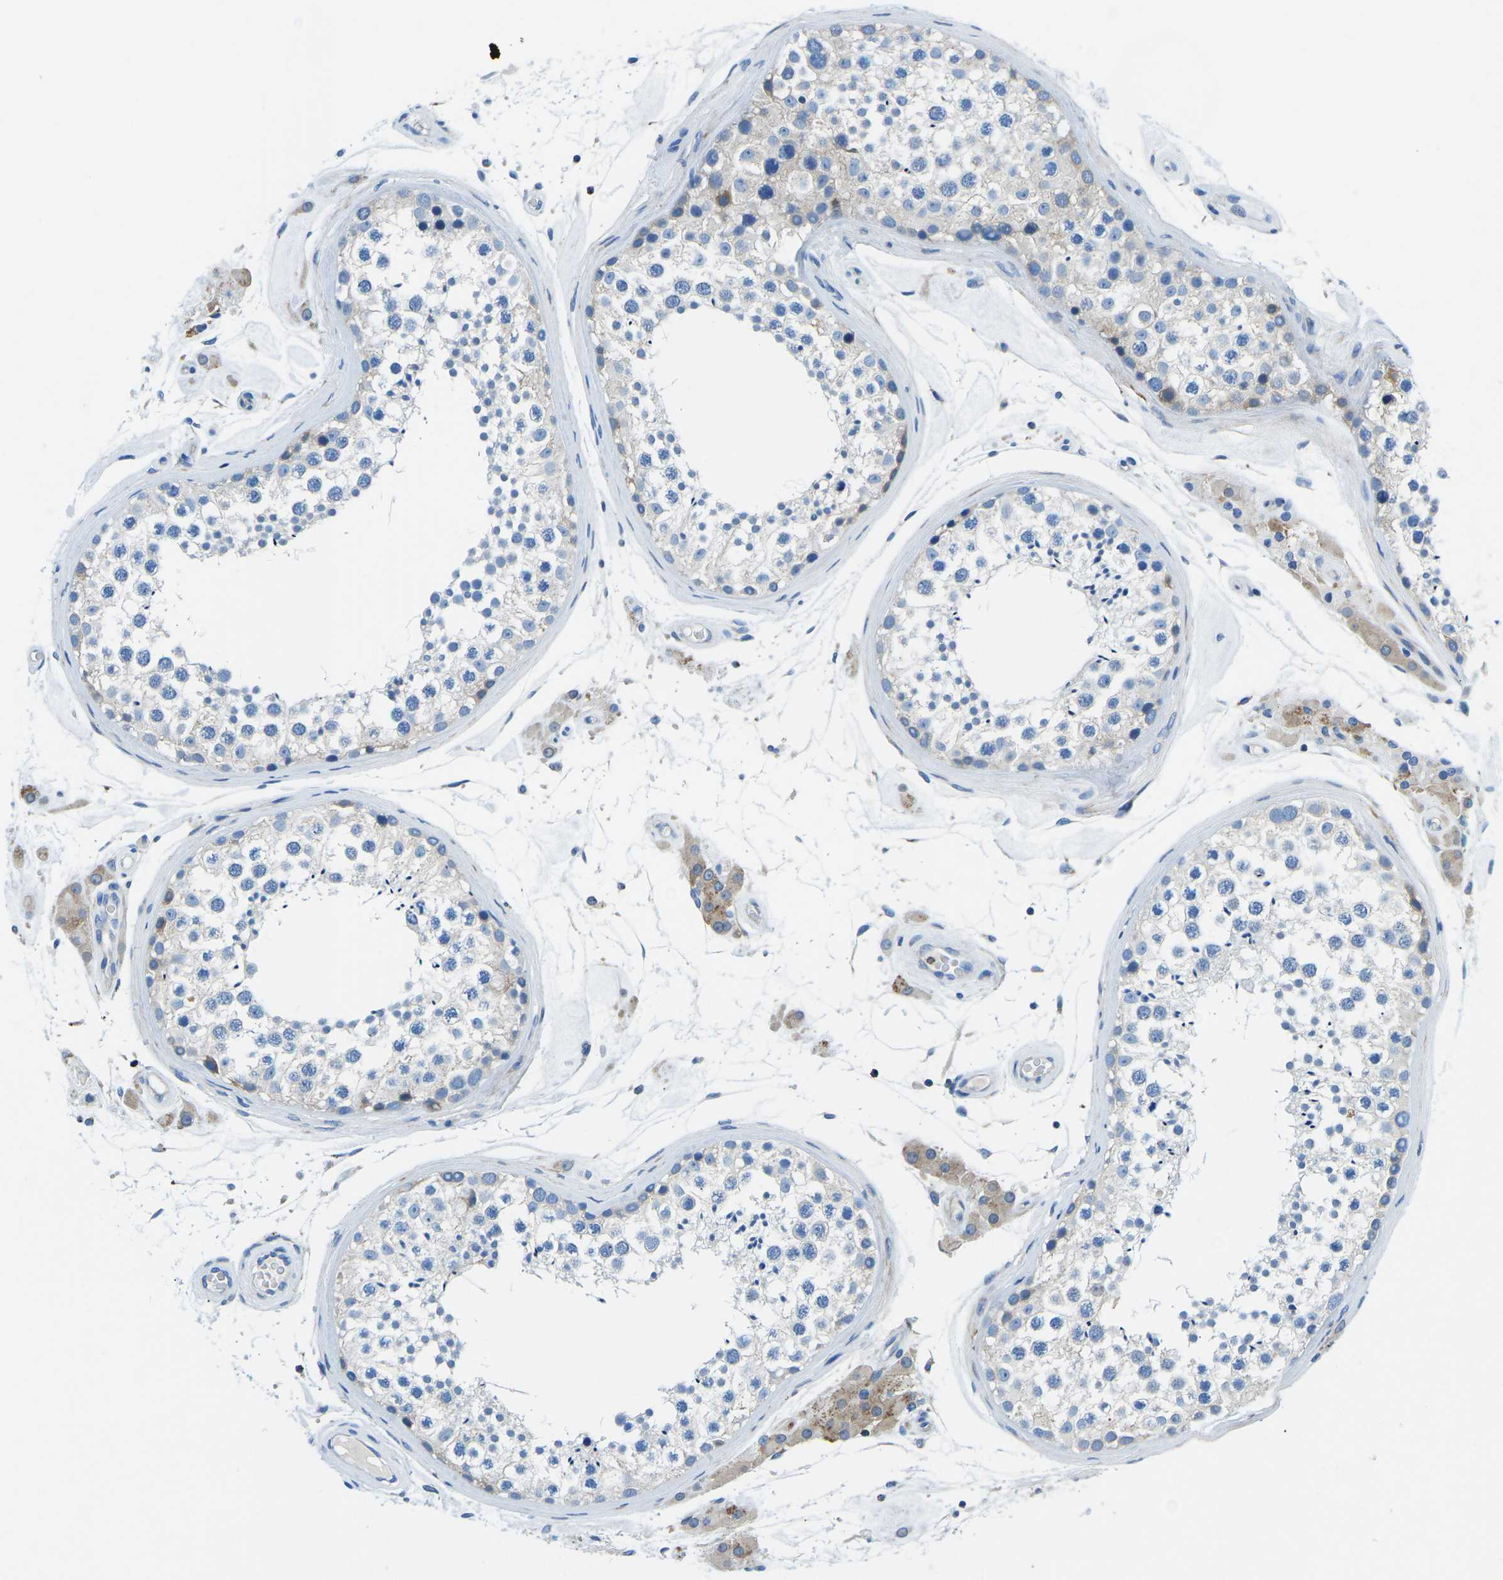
{"staining": {"intensity": "negative", "quantity": "none", "location": "none"}, "tissue": "testis", "cell_type": "Cells in seminiferous ducts", "image_type": "normal", "snomed": [{"axis": "morphology", "description": "Normal tissue, NOS"}, {"axis": "topography", "description": "Testis"}], "caption": "This is an immunohistochemistry (IHC) photomicrograph of benign human testis. There is no positivity in cells in seminiferous ducts.", "gene": "MC4R", "patient": {"sex": "male", "age": 46}}